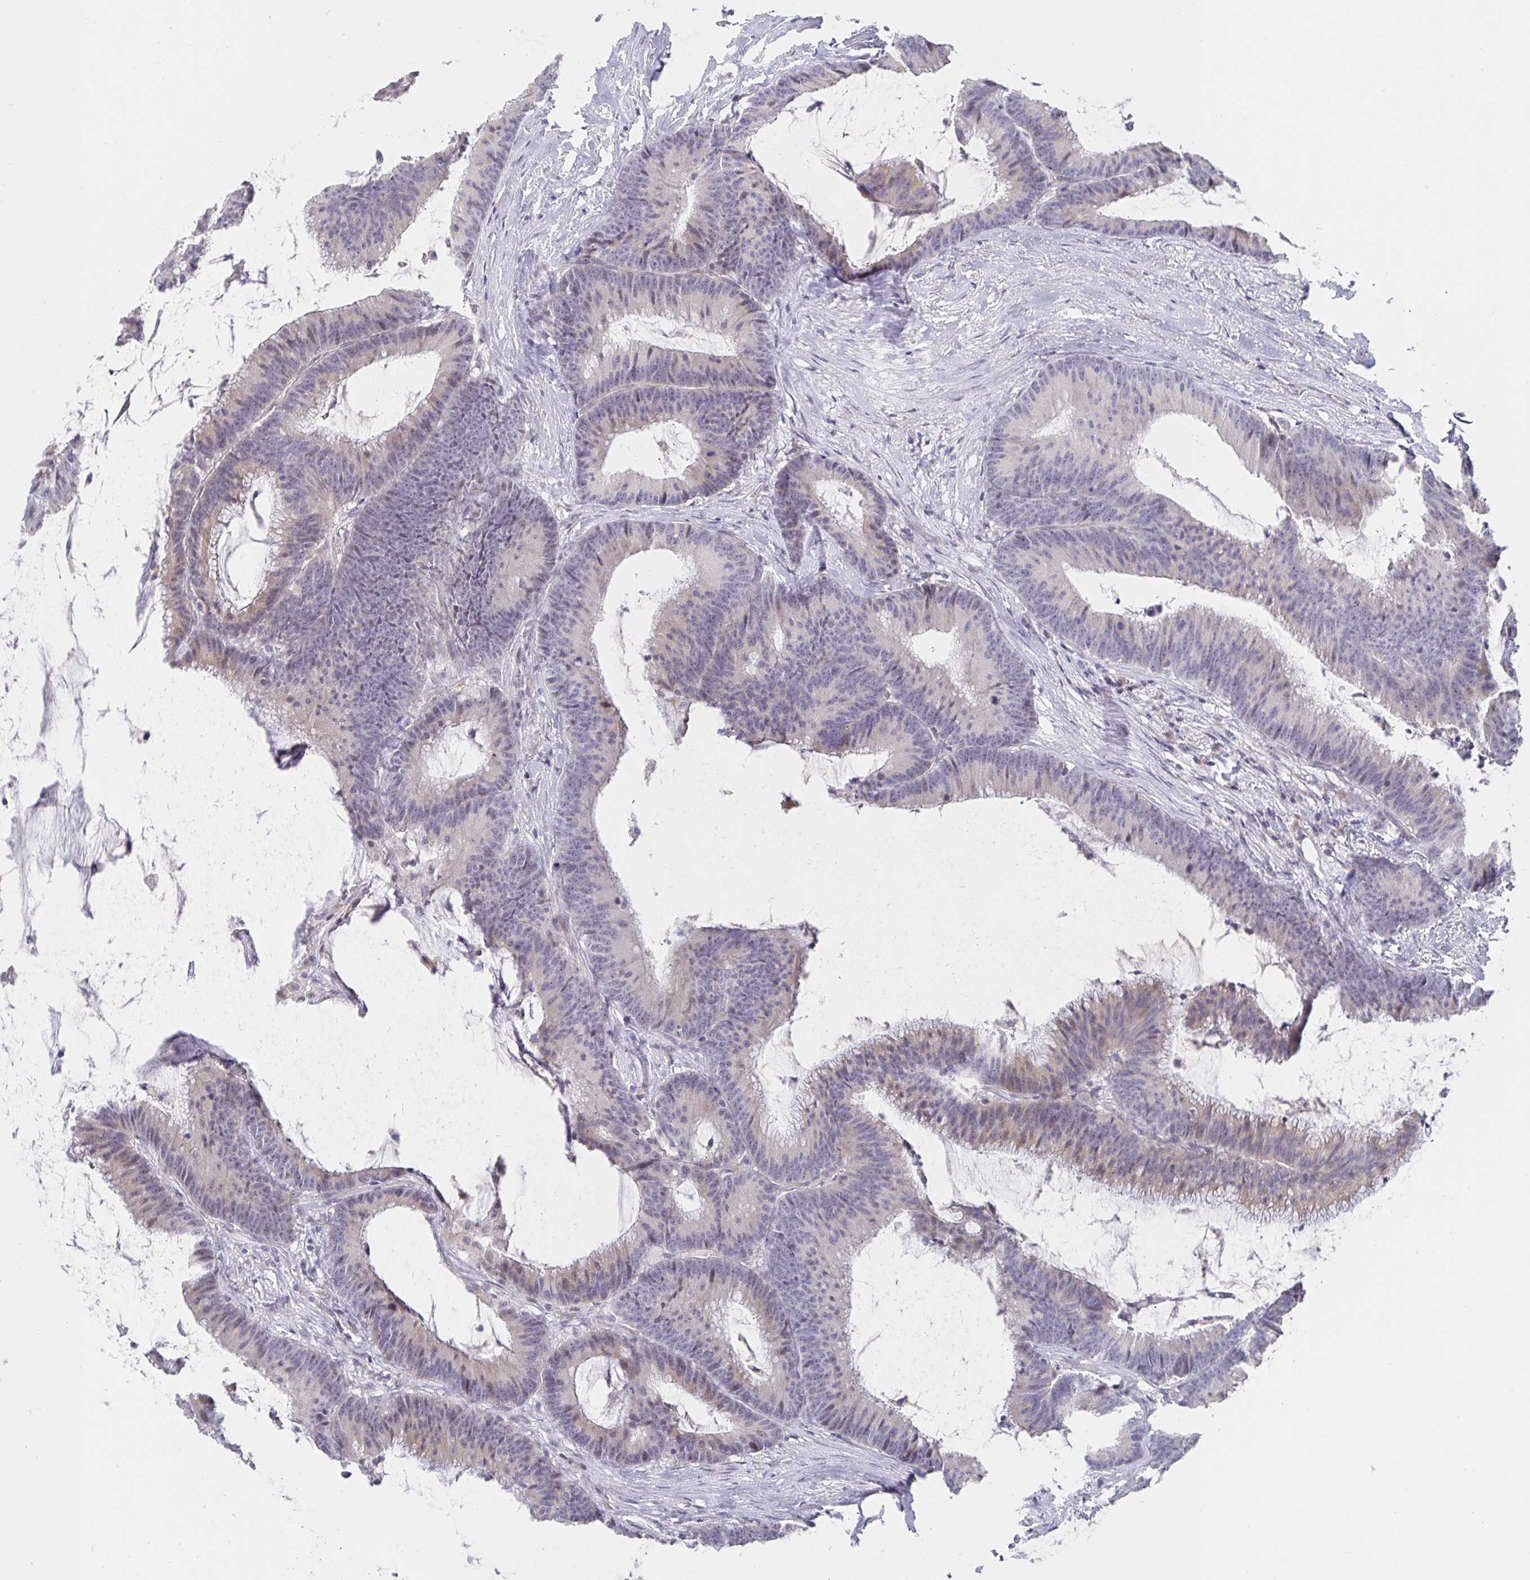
{"staining": {"intensity": "negative", "quantity": "none", "location": "none"}, "tissue": "colorectal cancer", "cell_type": "Tumor cells", "image_type": "cancer", "snomed": [{"axis": "morphology", "description": "Adenocarcinoma, NOS"}, {"axis": "topography", "description": "Colon"}], "caption": "The histopathology image displays no significant positivity in tumor cells of colorectal cancer (adenocarcinoma). (Stains: DAB (3,3'-diaminobenzidine) IHC with hematoxylin counter stain, Microscopy: brightfield microscopy at high magnification).", "gene": "CIT", "patient": {"sex": "female", "age": 78}}